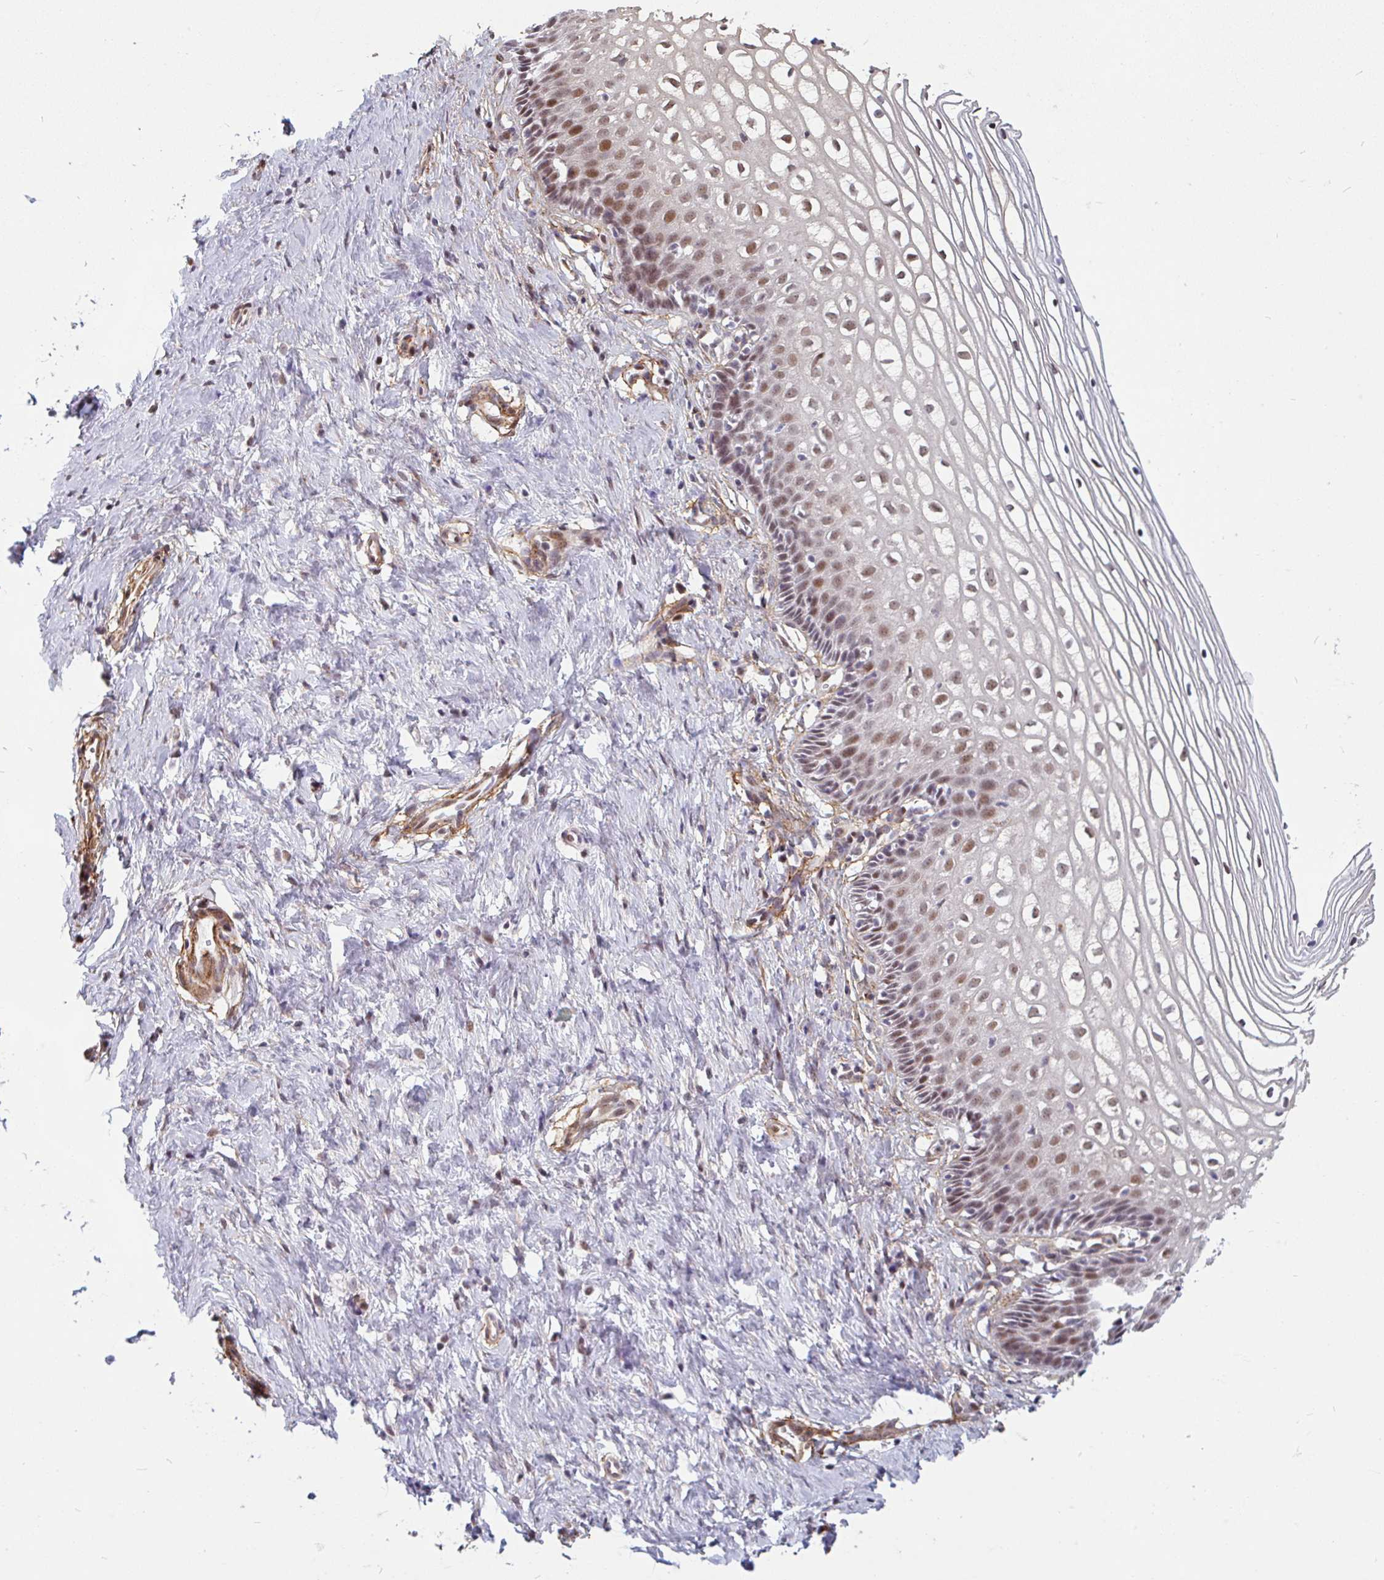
{"staining": {"intensity": "weak", "quantity": "25%-75%", "location": "nuclear"}, "tissue": "cervix", "cell_type": "Glandular cells", "image_type": "normal", "snomed": [{"axis": "morphology", "description": "Normal tissue, NOS"}, {"axis": "topography", "description": "Cervix"}], "caption": "About 25%-75% of glandular cells in normal cervix exhibit weak nuclear protein positivity as visualized by brown immunohistochemical staining.", "gene": "TMEM119", "patient": {"sex": "female", "age": 36}}